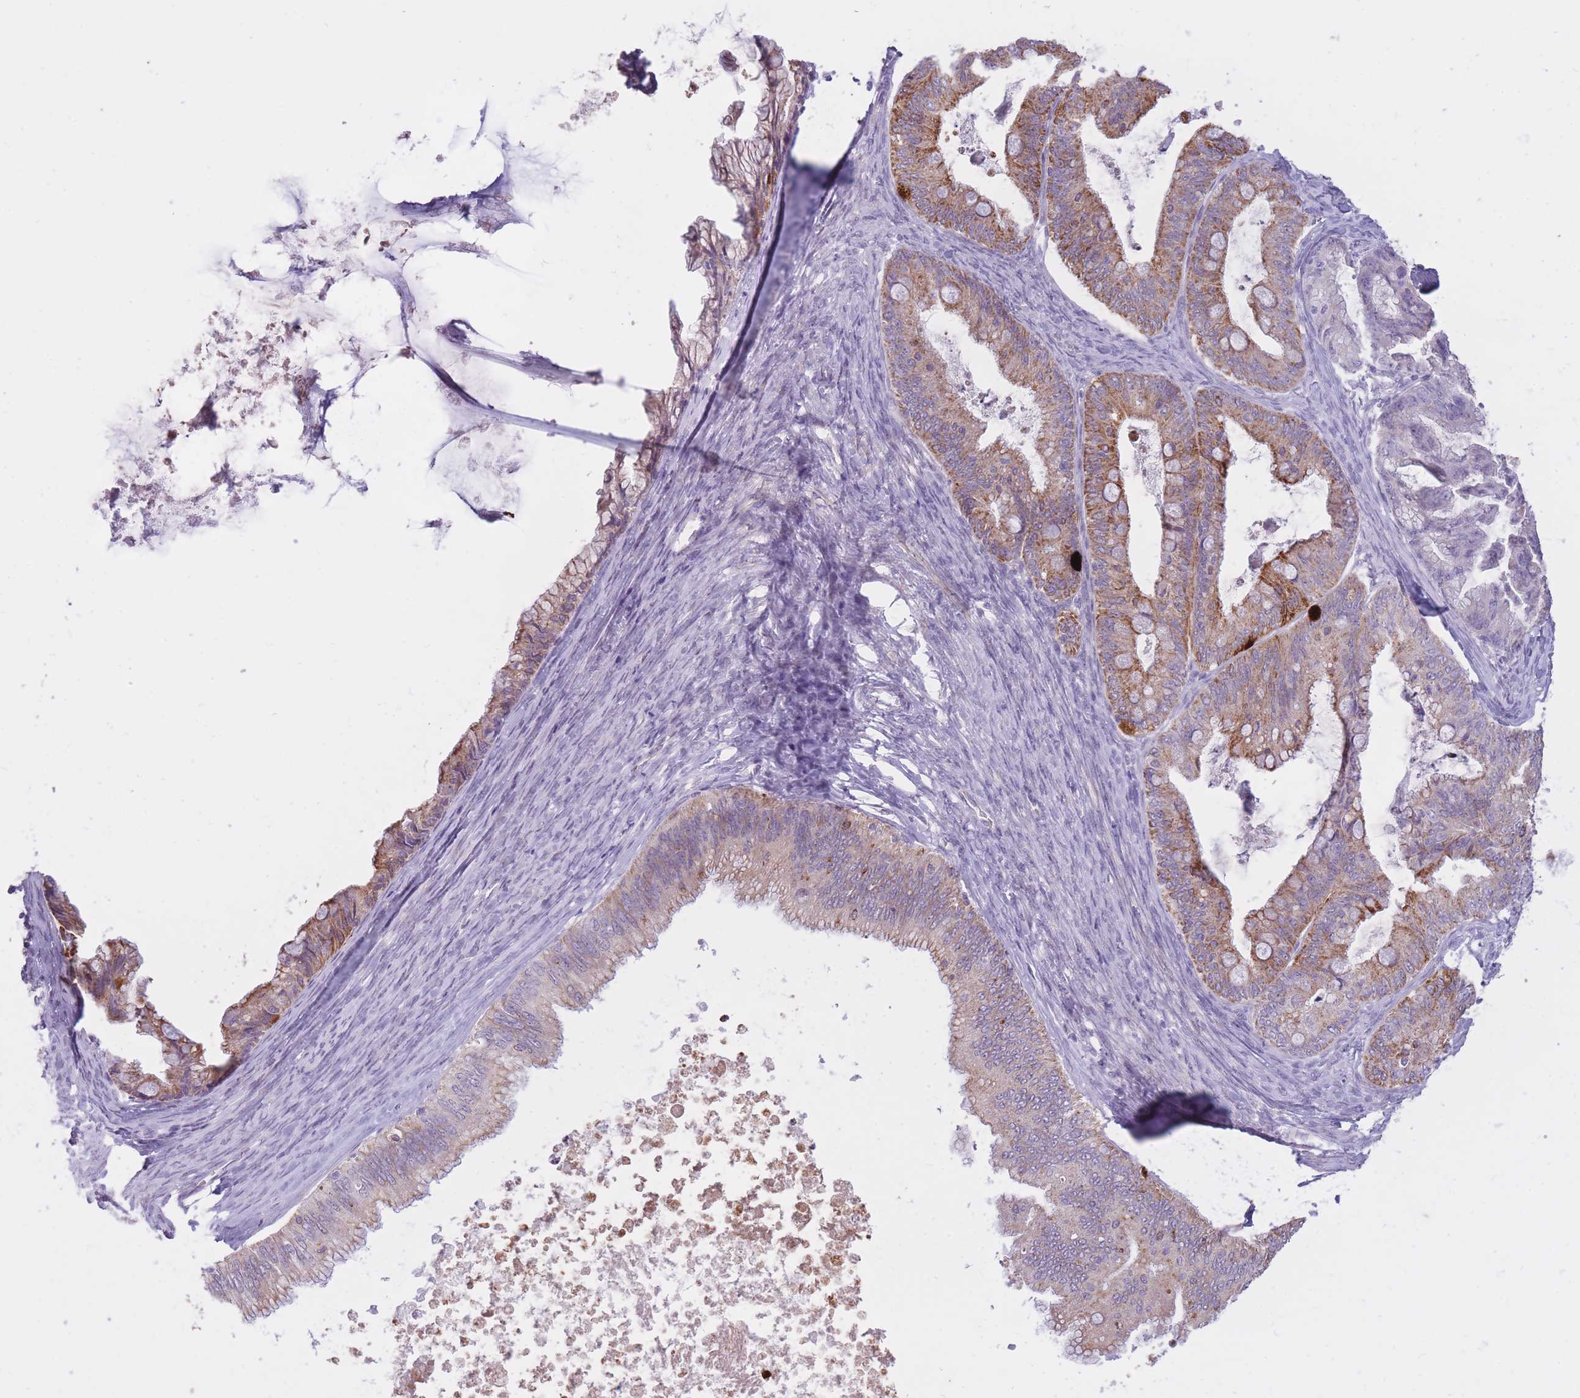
{"staining": {"intensity": "moderate", "quantity": "25%-75%", "location": "cytoplasmic/membranous"}, "tissue": "ovarian cancer", "cell_type": "Tumor cells", "image_type": "cancer", "snomed": [{"axis": "morphology", "description": "Cystadenocarcinoma, mucinous, NOS"}, {"axis": "topography", "description": "Ovary"}], "caption": "IHC (DAB) staining of ovarian mucinous cystadenocarcinoma displays moderate cytoplasmic/membranous protein staining in about 25%-75% of tumor cells.", "gene": "RNF170", "patient": {"sex": "female", "age": 35}}